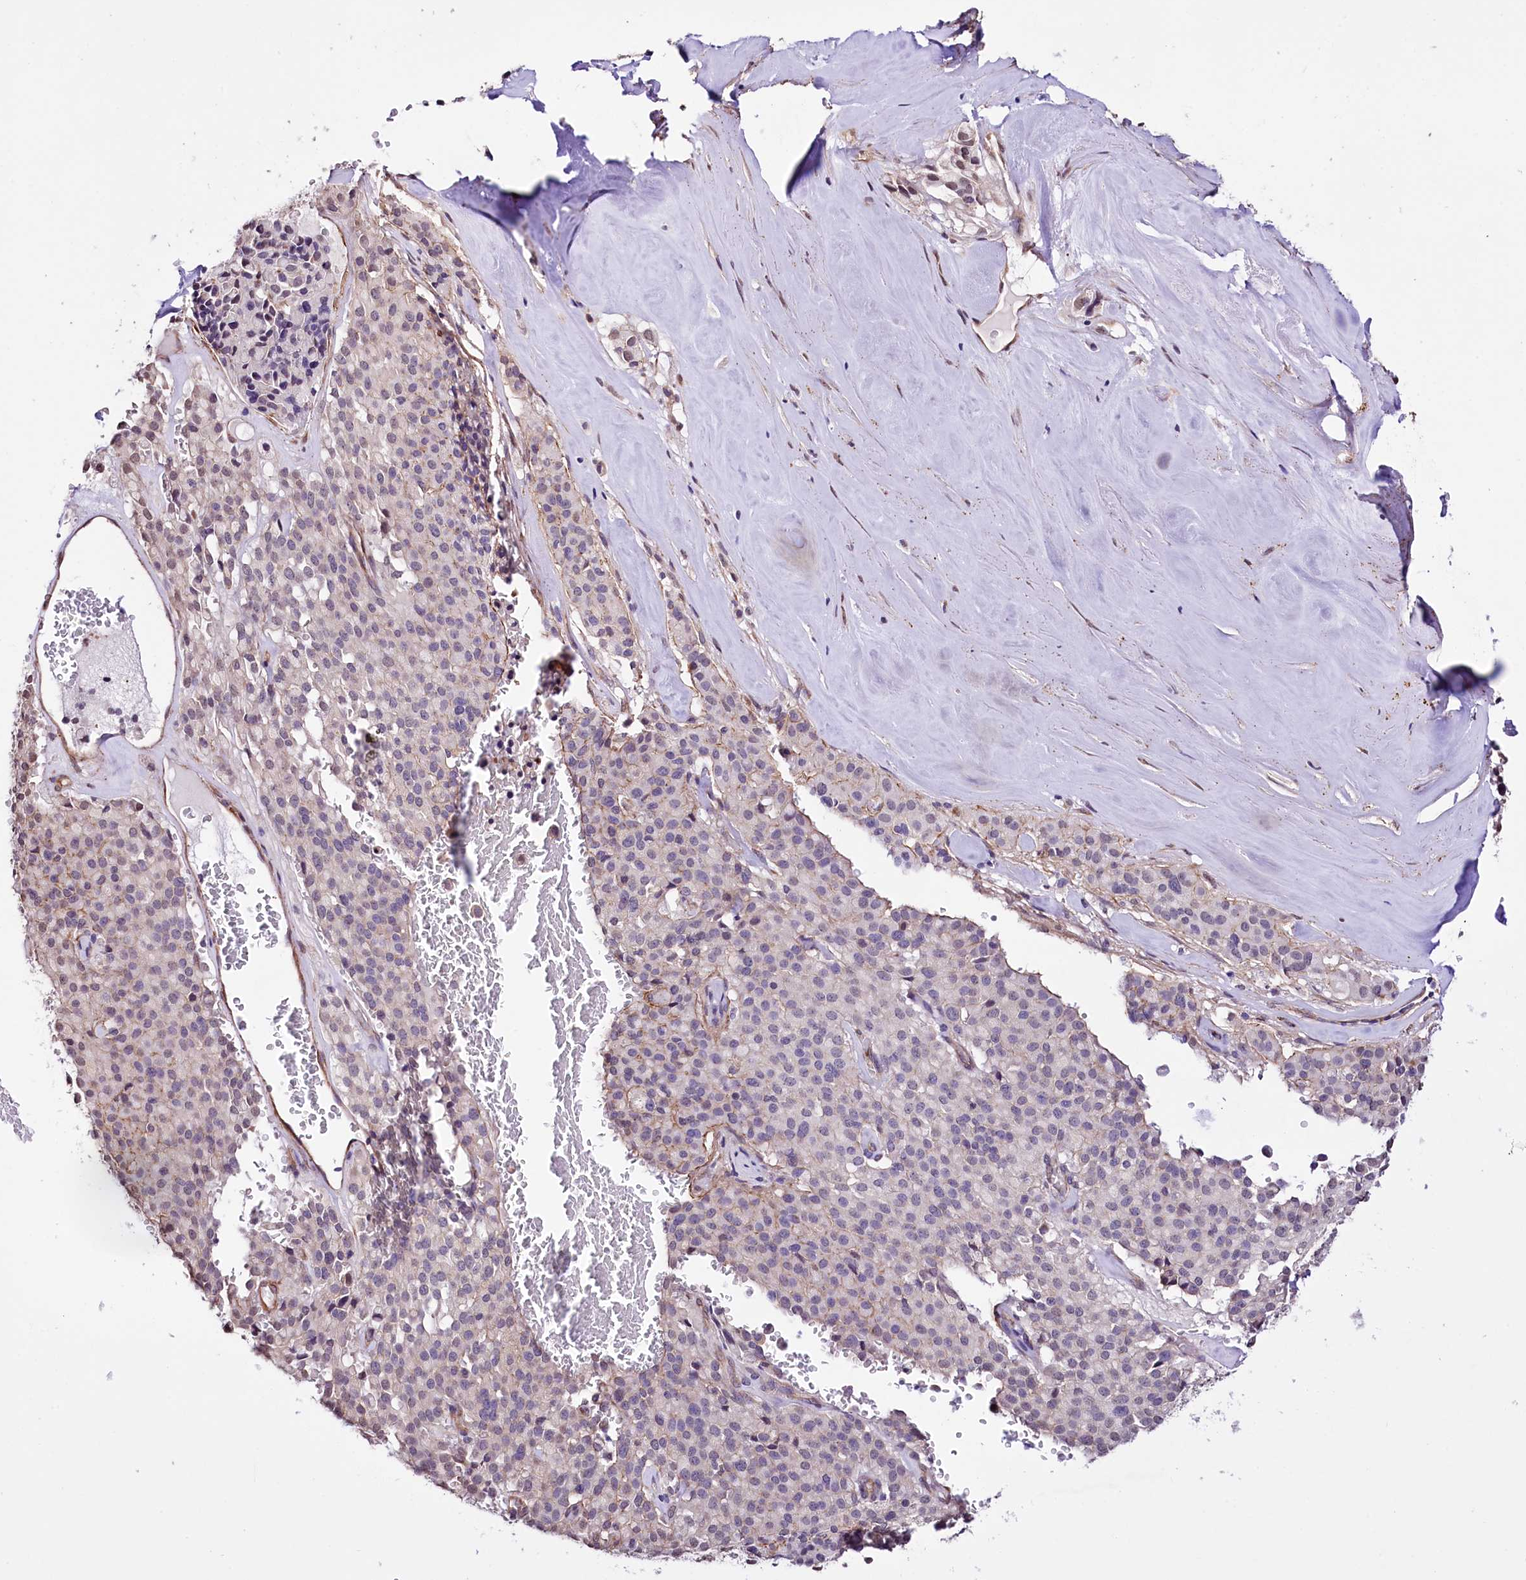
{"staining": {"intensity": "weak", "quantity": "<25%", "location": "cytoplasmic/membranous"}, "tissue": "pancreatic cancer", "cell_type": "Tumor cells", "image_type": "cancer", "snomed": [{"axis": "morphology", "description": "Adenocarcinoma, NOS"}, {"axis": "topography", "description": "Pancreas"}], "caption": "The immunohistochemistry image has no significant expression in tumor cells of pancreatic cancer tissue.", "gene": "ST7", "patient": {"sex": "male", "age": 65}}